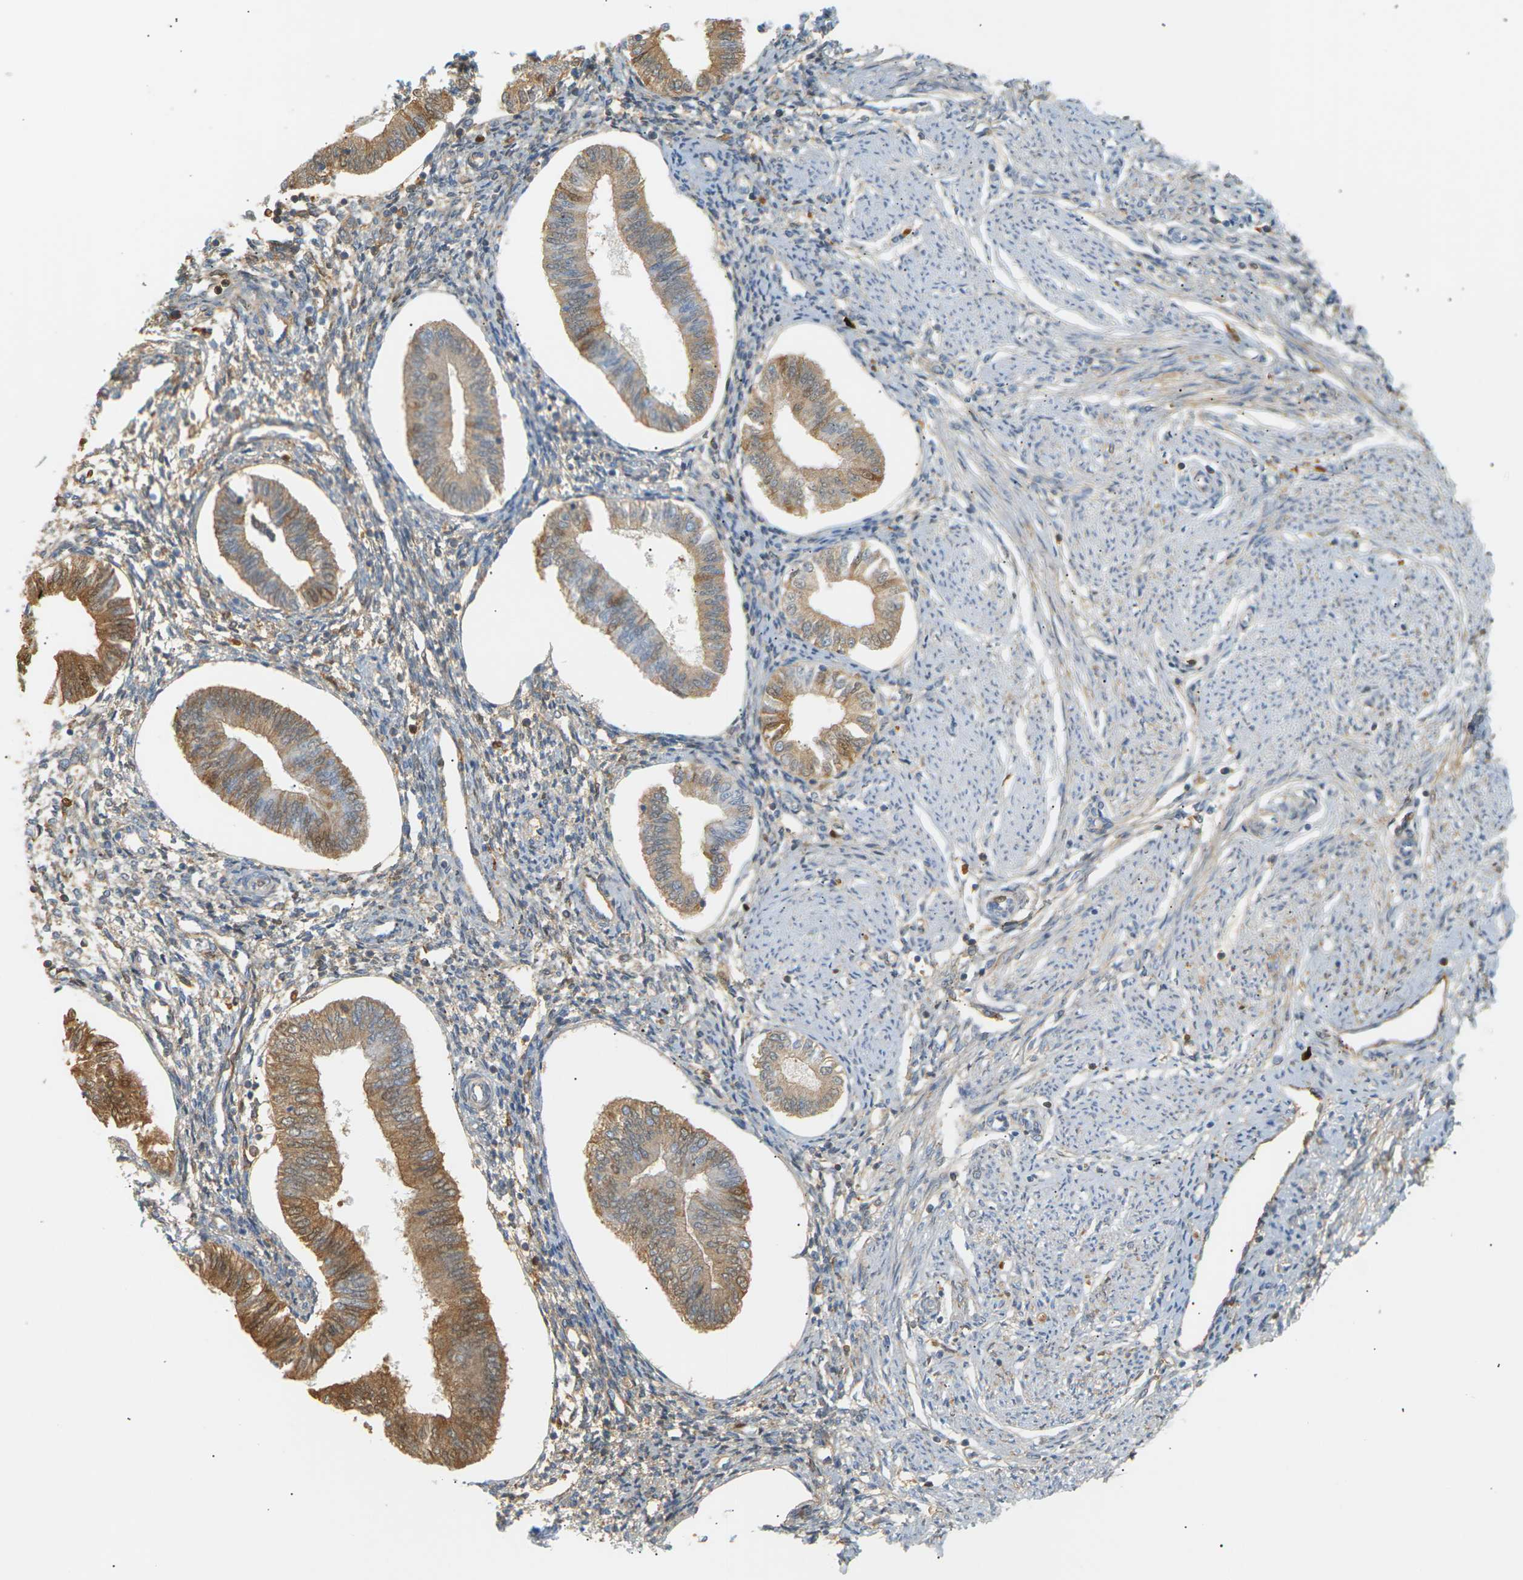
{"staining": {"intensity": "weak", "quantity": "<25%", "location": "cytoplasmic/membranous"}, "tissue": "endometrium", "cell_type": "Cells in endometrial stroma", "image_type": "normal", "snomed": [{"axis": "morphology", "description": "Normal tissue, NOS"}, {"axis": "topography", "description": "Endometrium"}], "caption": "Immunohistochemistry photomicrograph of benign endometrium: endometrium stained with DAB reveals no significant protein positivity in cells in endometrial stroma.", "gene": "IGLC3", "patient": {"sex": "female", "age": 50}}